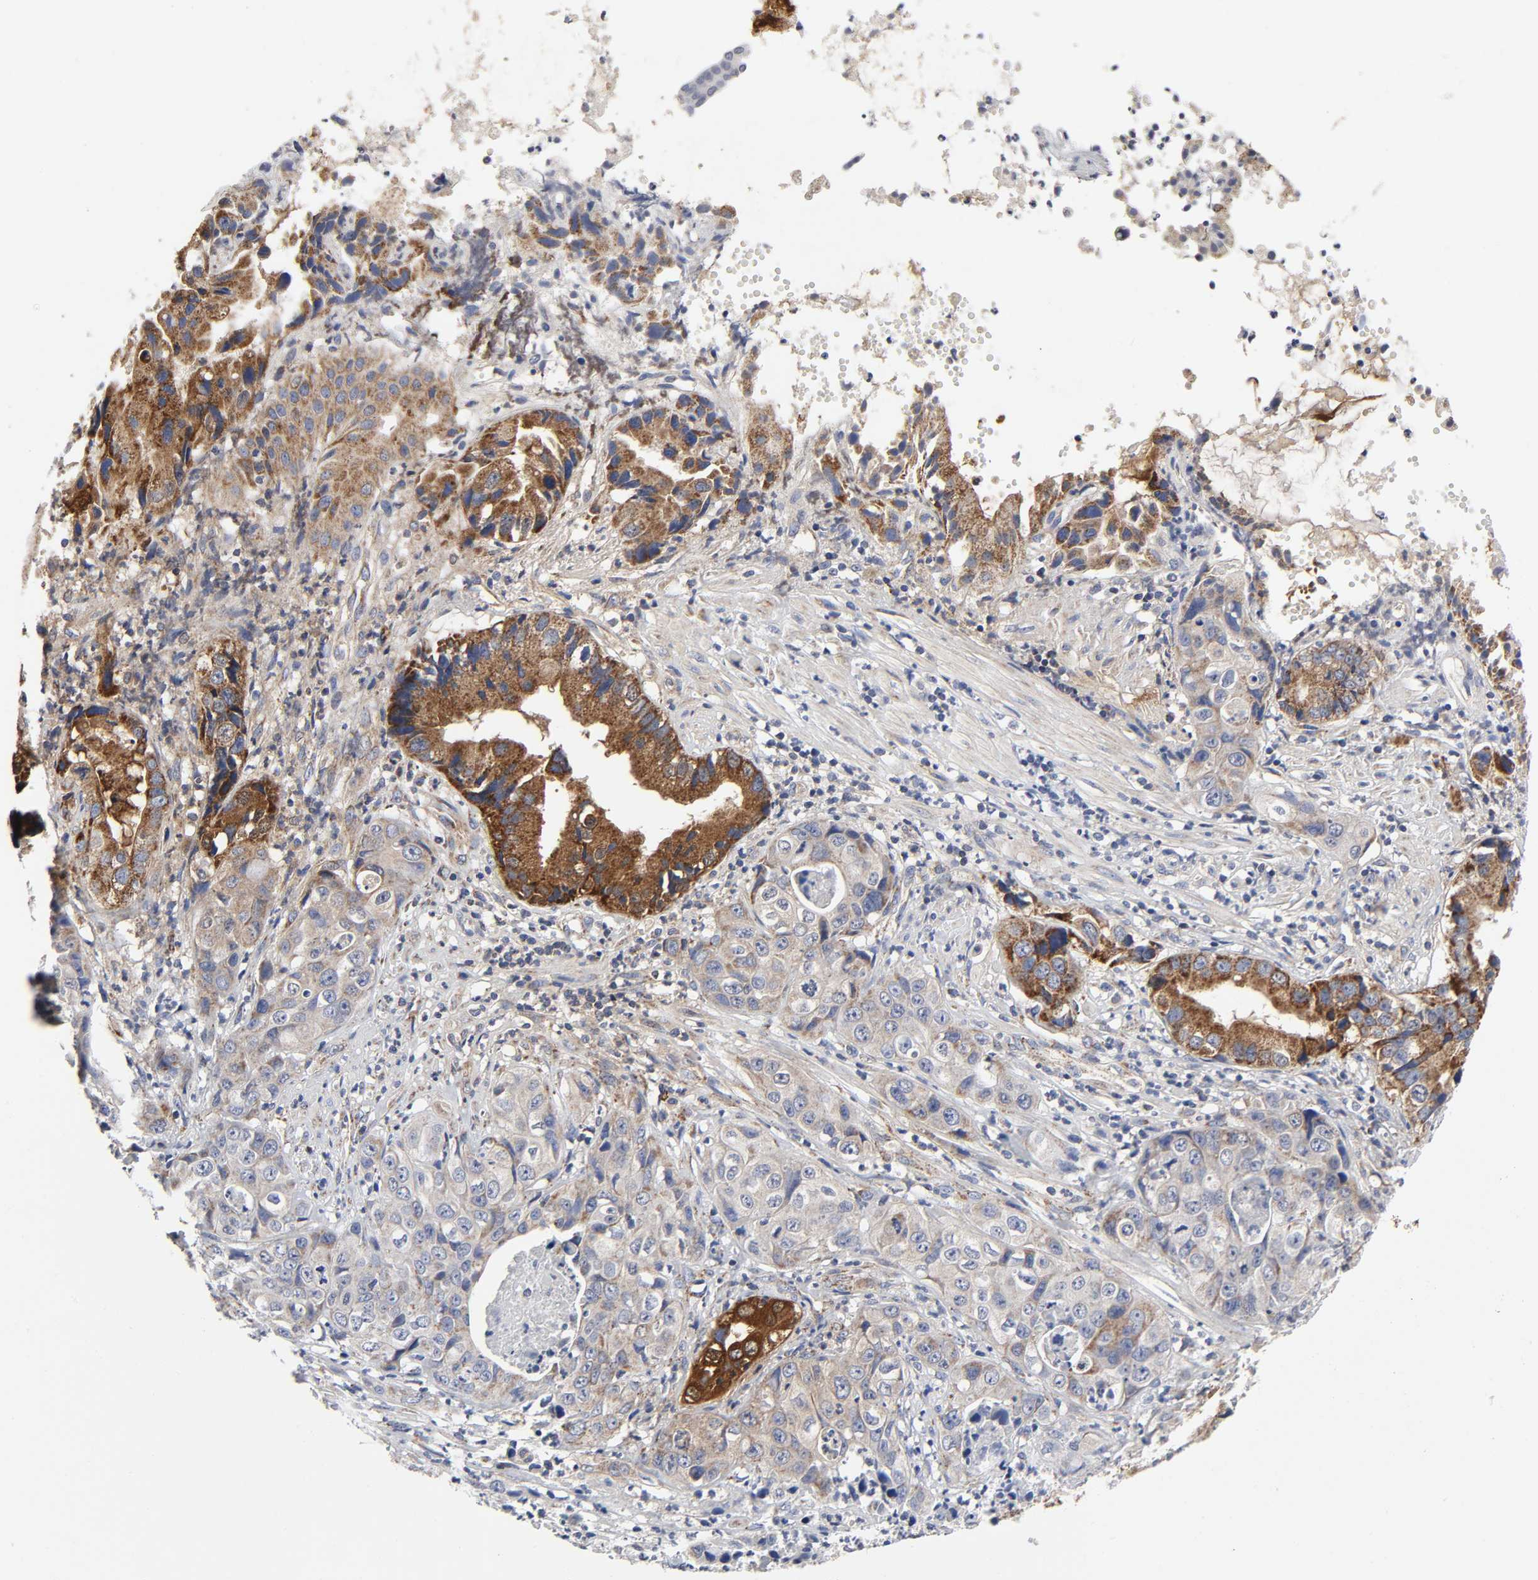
{"staining": {"intensity": "moderate", "quantity": "25%-75%", "location": "cytoplasmic/membranous"}, "tissue": "liver cancer", "cell_type": "Tumor cells", "image_type": "cancer", "snomed": [{"axis": "morphology", "description": "Cholangiocarcinoma"}, {"axis": "topography", "description": "Liver"}], "caption": "Immunohistochemistry of human cholangiocarcinoma (liver) reveals medium levels of moderate cytoplasmic/membranous staining in about 25%-75% of tumor cells.", "gene": "AOPEP", "patient": {"sex": "female", "age": 61}}